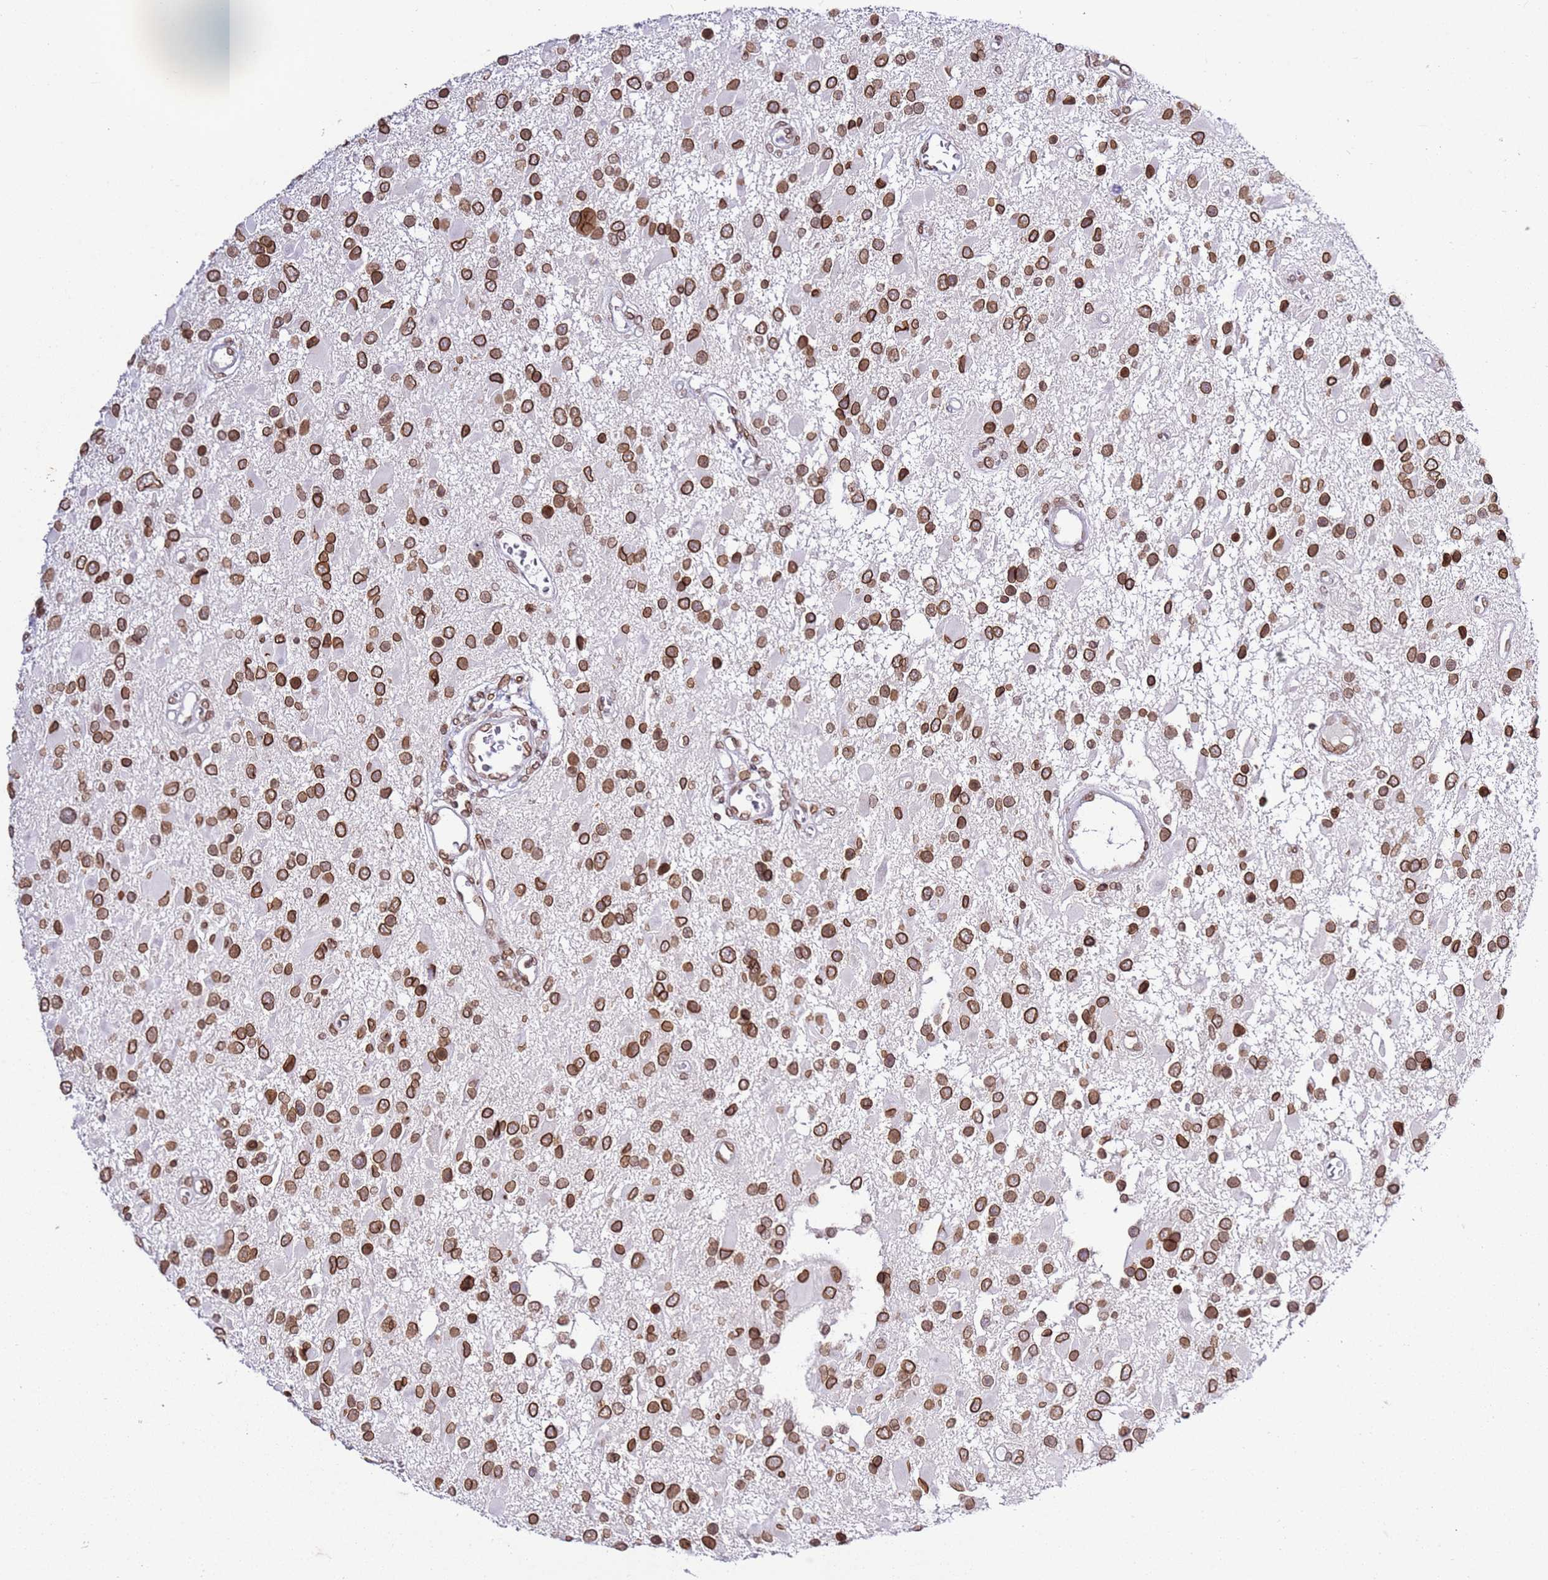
{"staining": {"intensity": "strong", "quantity": ">75%", "location": "cytoplasmic/membranous,nuclear"}, "tissue": "glioma", "cell_type": "Tumor cells", "image_type": "cancer", "snomed": [{"axis": "morphology", "description": "Glioma, malignant, High grade"}, {"axis": "topography", "description": "Brain"}], "caption": "Glioma stained with immunohistochemistry (IHC) exhibits strong cytoplasmic/membranous and nuclear expression in about >75% of tumor cells.", "gene": "POU6F1", "patient": {"sex": "male", "age": 53}}